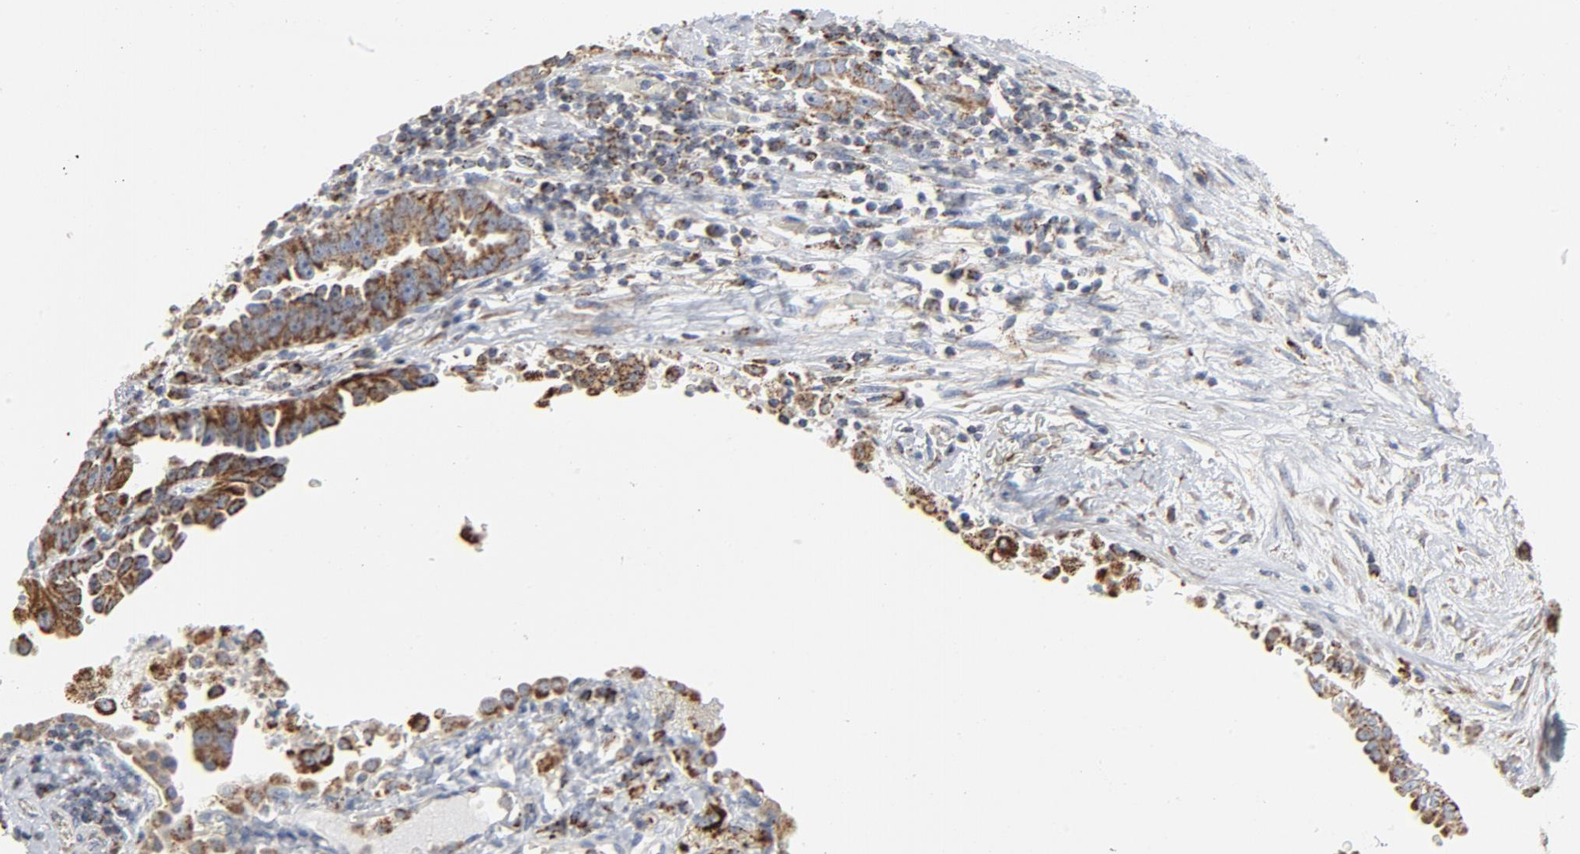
{"staining": {"intensity": "strong", "quantity": ">75%", "location": "cytoplasmic/membranous"}, "tissue": "lung cancer", "cell_type": "Tumor cells", "image_type": "cancer", "snomed": [{"axis": "morphology", "description": "Adenocarcinoma, NOS"}, {"axis": "topography", "description": "Lung"}], "caption": "High-power microscopy captured an immunohistochemistry (IHC) photomicrograph of adenocarcinoma (lung), revealing strong cytoplasmic/membranous positivity in about >75% of tumor cells.", "gene": "SETD3", "patient": {"sex": "female", "age": 64}}